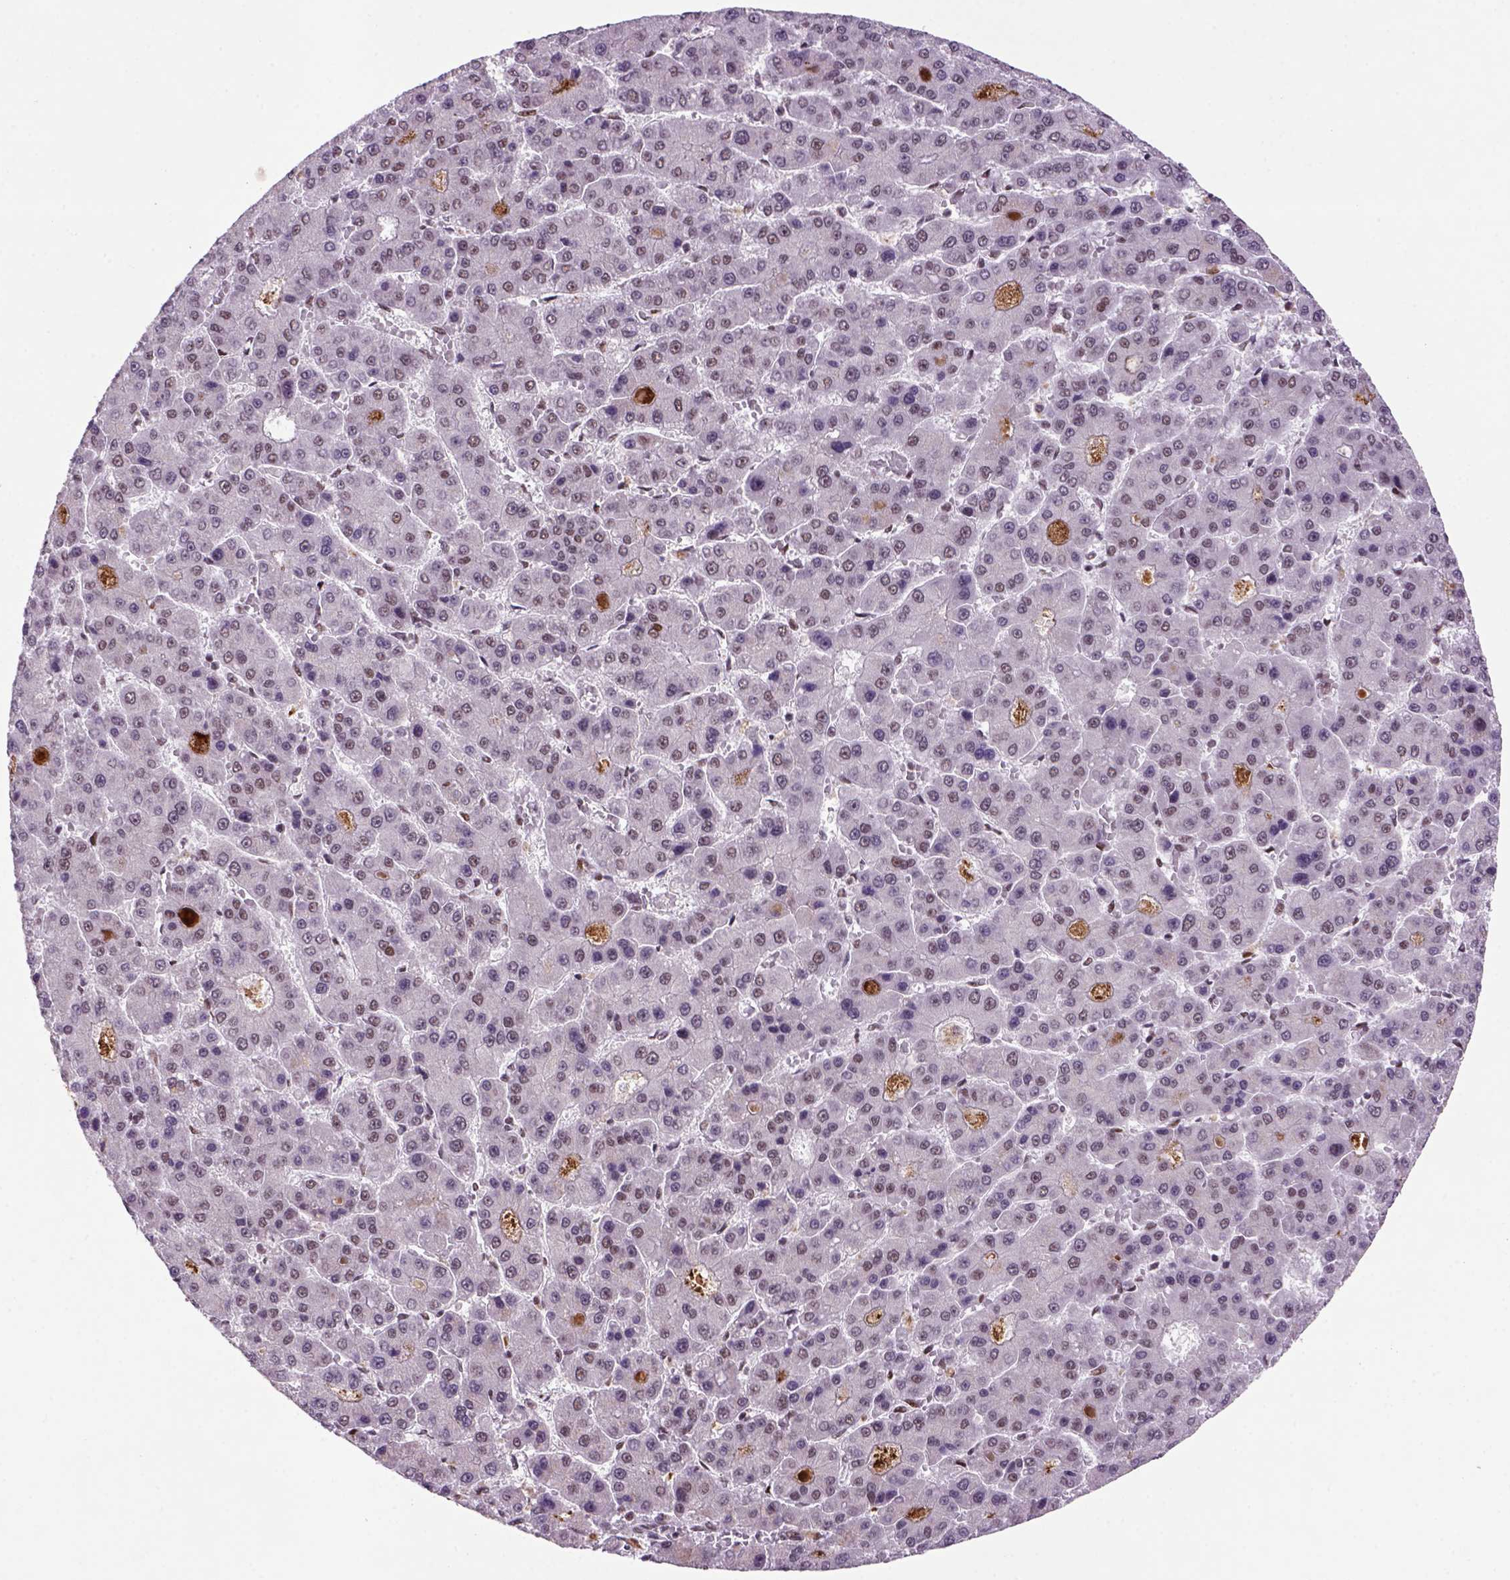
{"staining": {"intensity": "weak", "quantity": "25%-75%", "location": "nuclear"}, "tissue": "liver cancer", "cell_type": "Tumor cells", "image_type": "cancer", "snomed": [{"axis": "morphology", "description": "Carcinoma, Hepatocellular, NOS"}, {"axis": "topography", "description": "Liver"}], "caption": "Hepatocellular carcinoma (liver) tissue shows weak nuclear staining in about 25%-75% of tumor cells, visualized by immunohistochemistry.", "gene": "NSMCE2", "patient": {"sex": "male", "age": 70}}